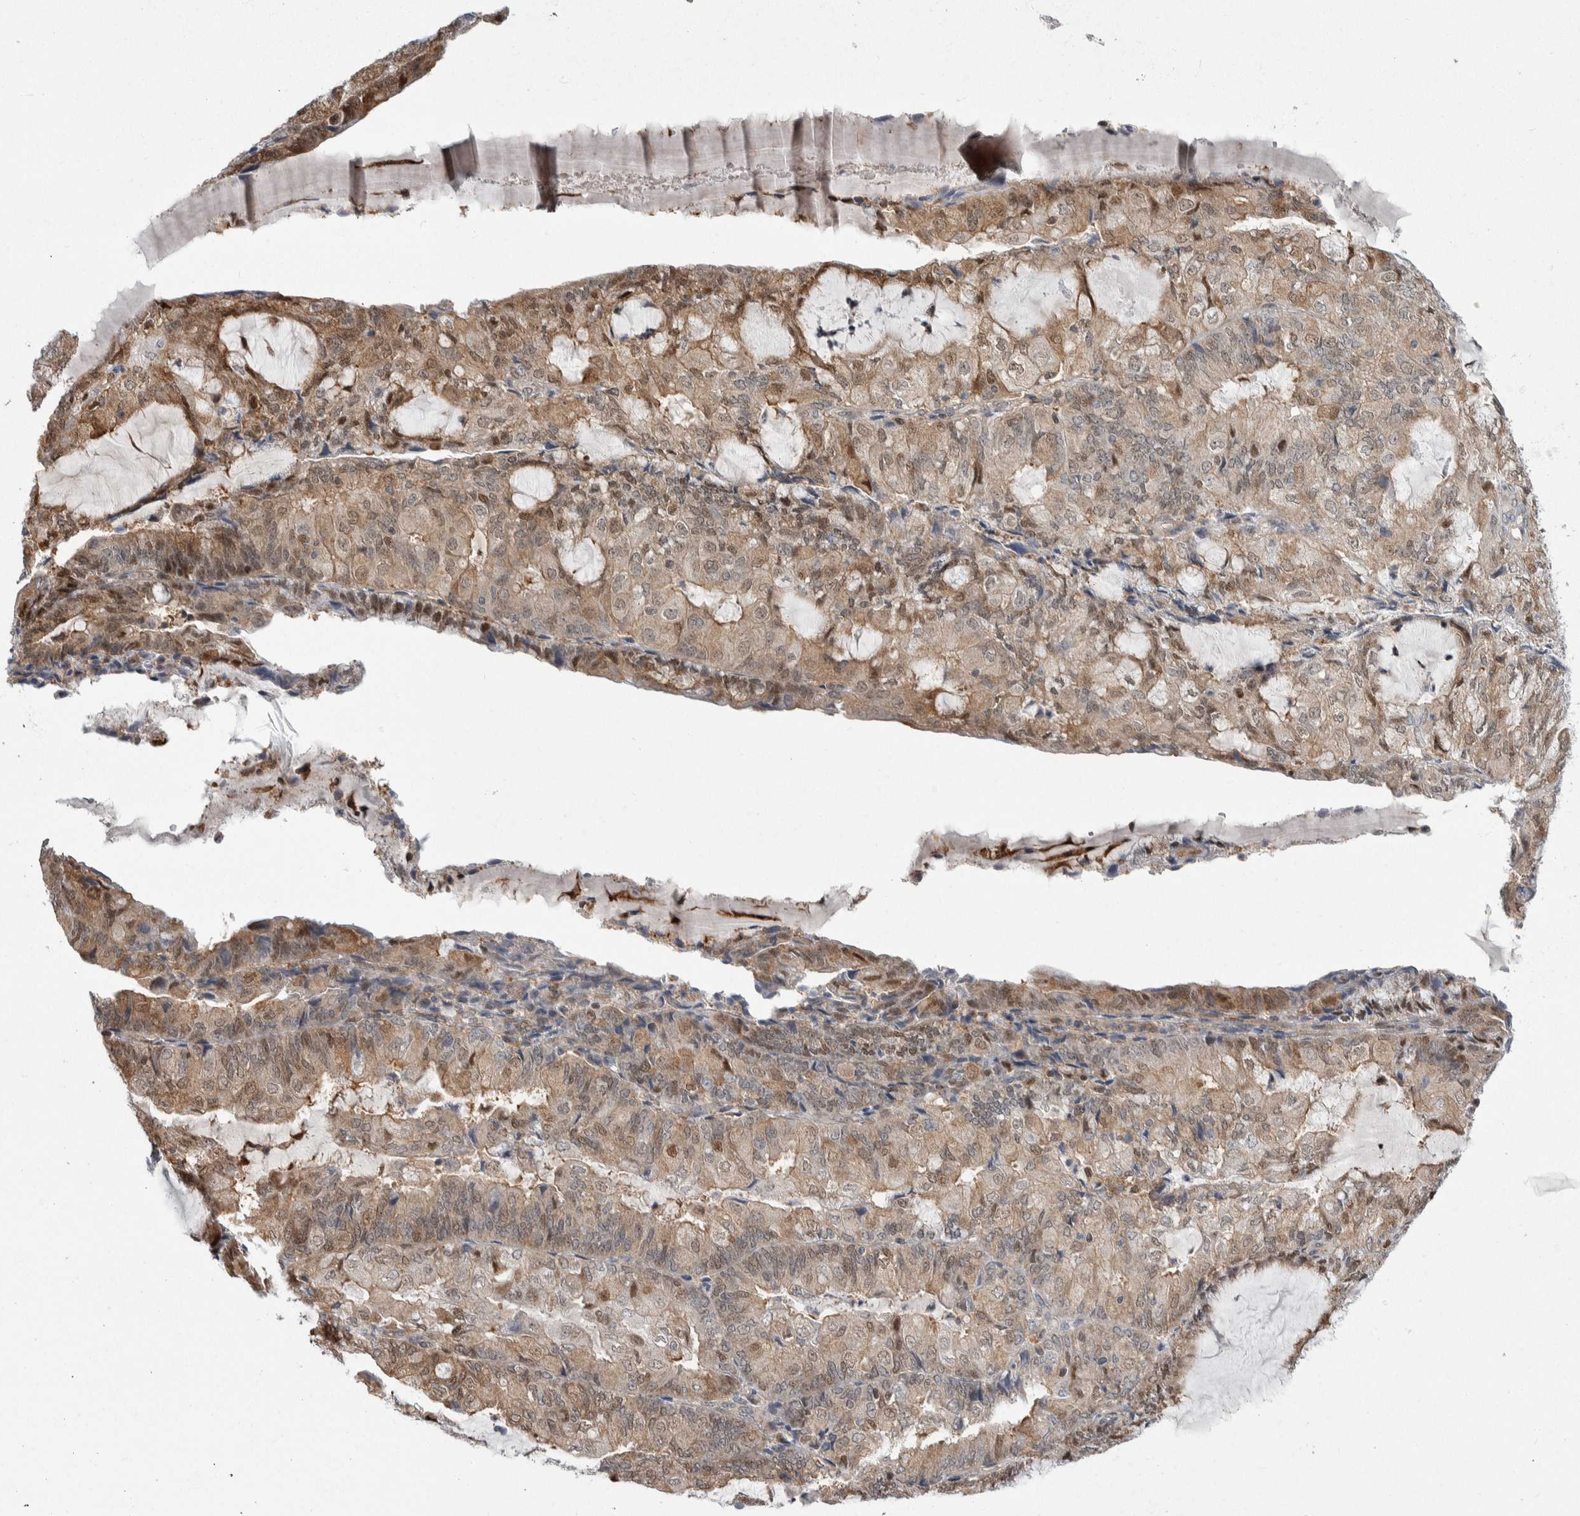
{"staining": {"intensity": "weak", "quantity": "25%-75%", "location": "cytoplasmic/membranous,nuclear"}, "tissue": "endometrial cancer", "cell_type": "Tumor cells", "image_type": "cancer", "snomed": [{"axis": "morphology", "description": "Adenocarcinoma, NOS"}, {"axis": "topography", "description": "Endometrium"}], "caption": "A brown stain labels weak cytoplasmic/membranous and nuclear staining of a protein in human adenocarcinoma (endometrial) tumor cells. The protein is stained brown, and the nuclei are stained in blue (DAB (3,3'-diaminobenzidine) IHC with brightfield microscopy, high magnification).", "gene": "PTPA", "patient": {"sex": "female", "age": 81}}